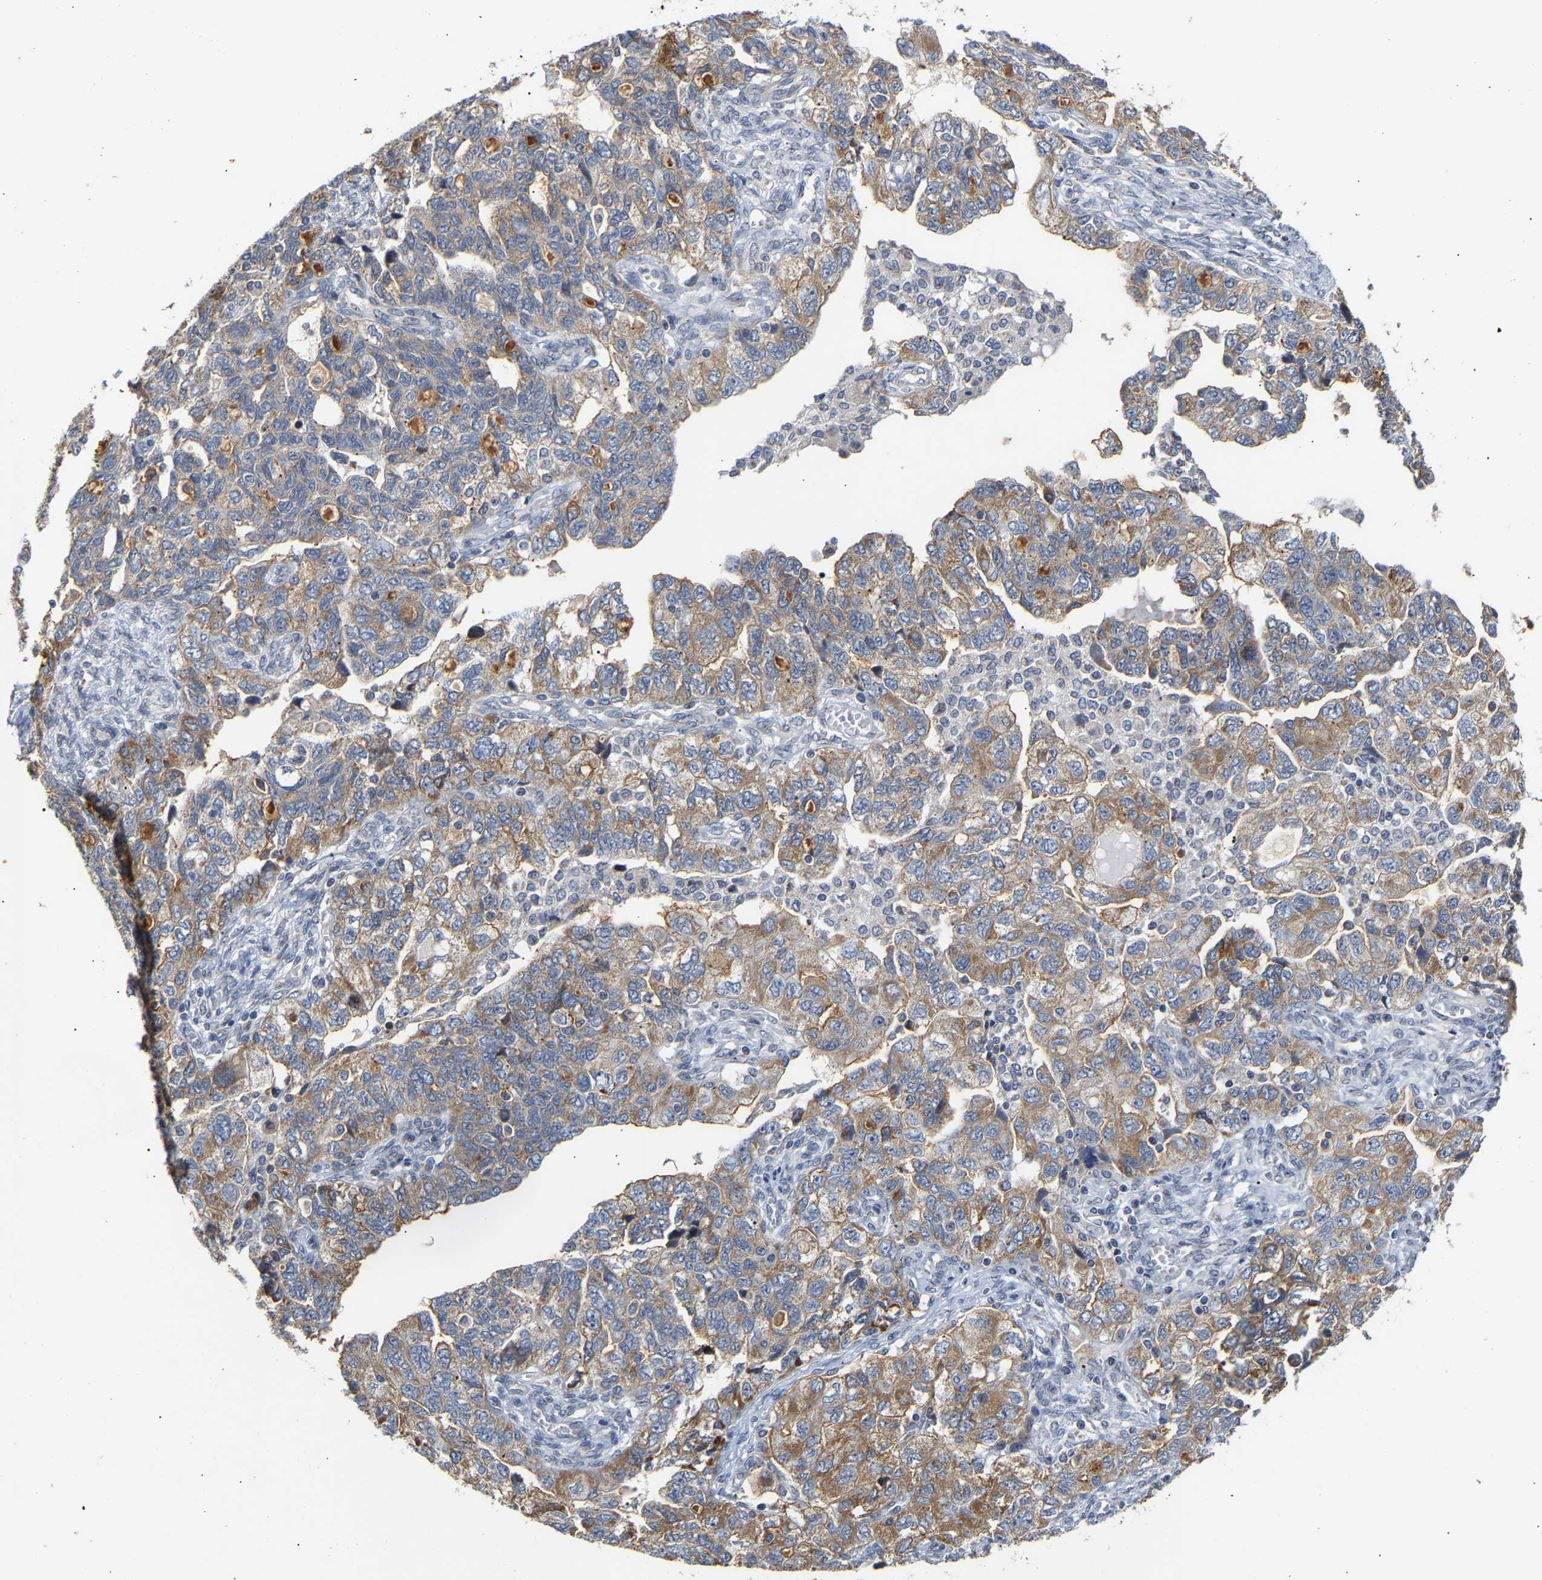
{"staining": {"intensity": "moderate", "quantity": ">75%", "location": "cytoplasmic/membranous"}, "tissue": "ovarian cancer", "cell_type": "Tumor cells", "image_type": "cancer", "snomed": [{"axis": "morphology", "description": "Carcinoma, NOS"}, {"axis": "morphology", "description": "Cystadenocarcinoma, serous, NOS"}, {"axis": "topography", "description": "Ovary"}], "caption": "Serous cystadenocarcinoma (ovarian) was stained to show a protein in brown. There is medium levels of moderate cytoplasmic/membranous expression in approximately >75% of tumor cells. (DAB (3,3'-diaminobenzidine) IHC with brightfield microscopy, high magnification).", "gene": "PCNT", "patient": {"sex": "female", "age": 69}}